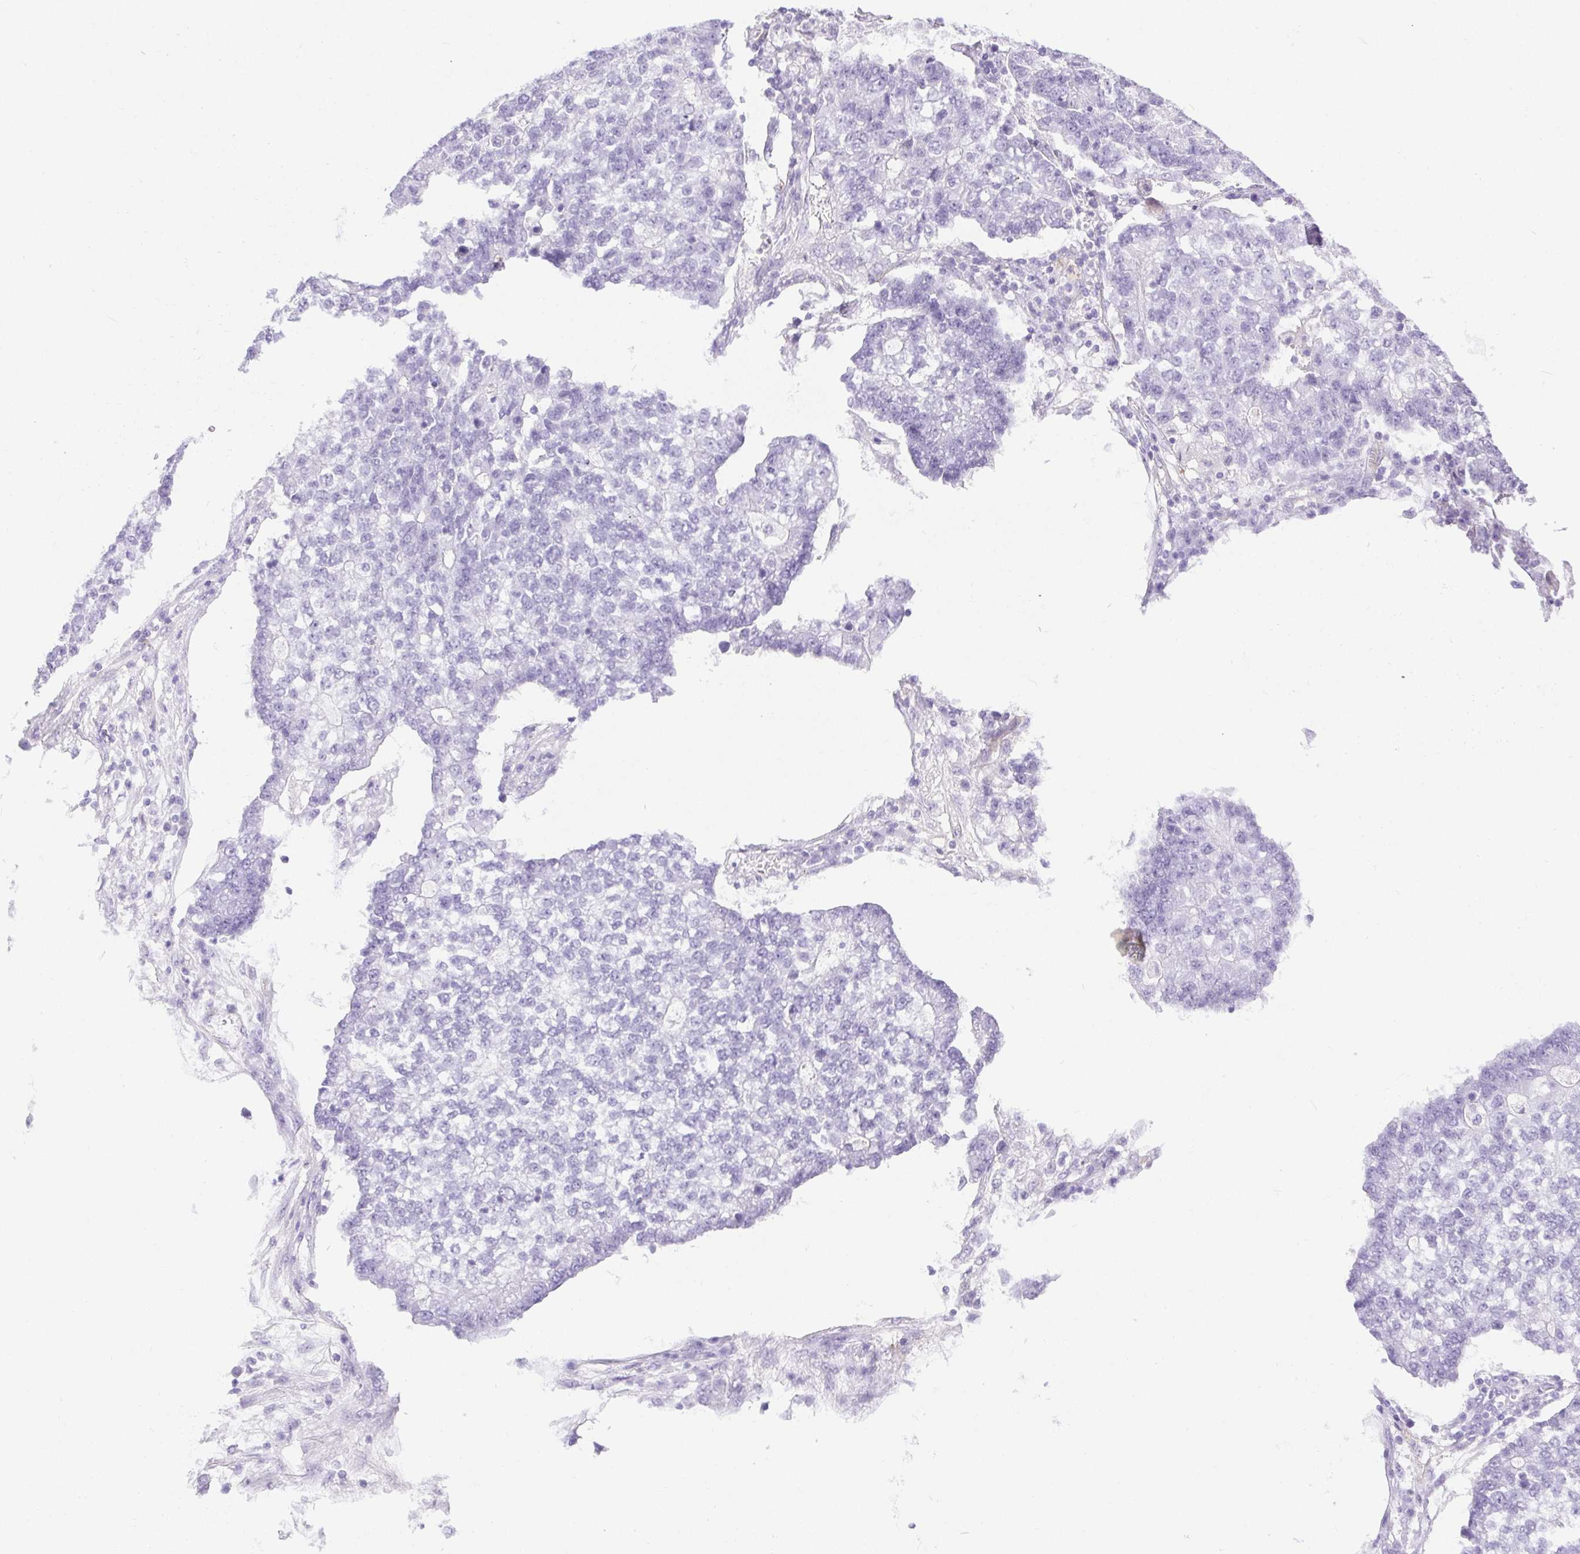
{"staining": {"intensity": "negative", "quantity": "none", "location": "none"}, "tissue": "lung cancer", "cell_type": "Tumor cells", "image_type": "cancer", "snomed": [{"axis": "morphology", "description": "Adenocarcinoma, NOS"}, {"axis": "topography", "description": "Lung"}], "caption": "Lung adenocarcinoma stained for a protein using IHC reveals no positivity tumor cells.", "gene": "SHCBP1L", "patient": {"sex": "male", "age": 57}}